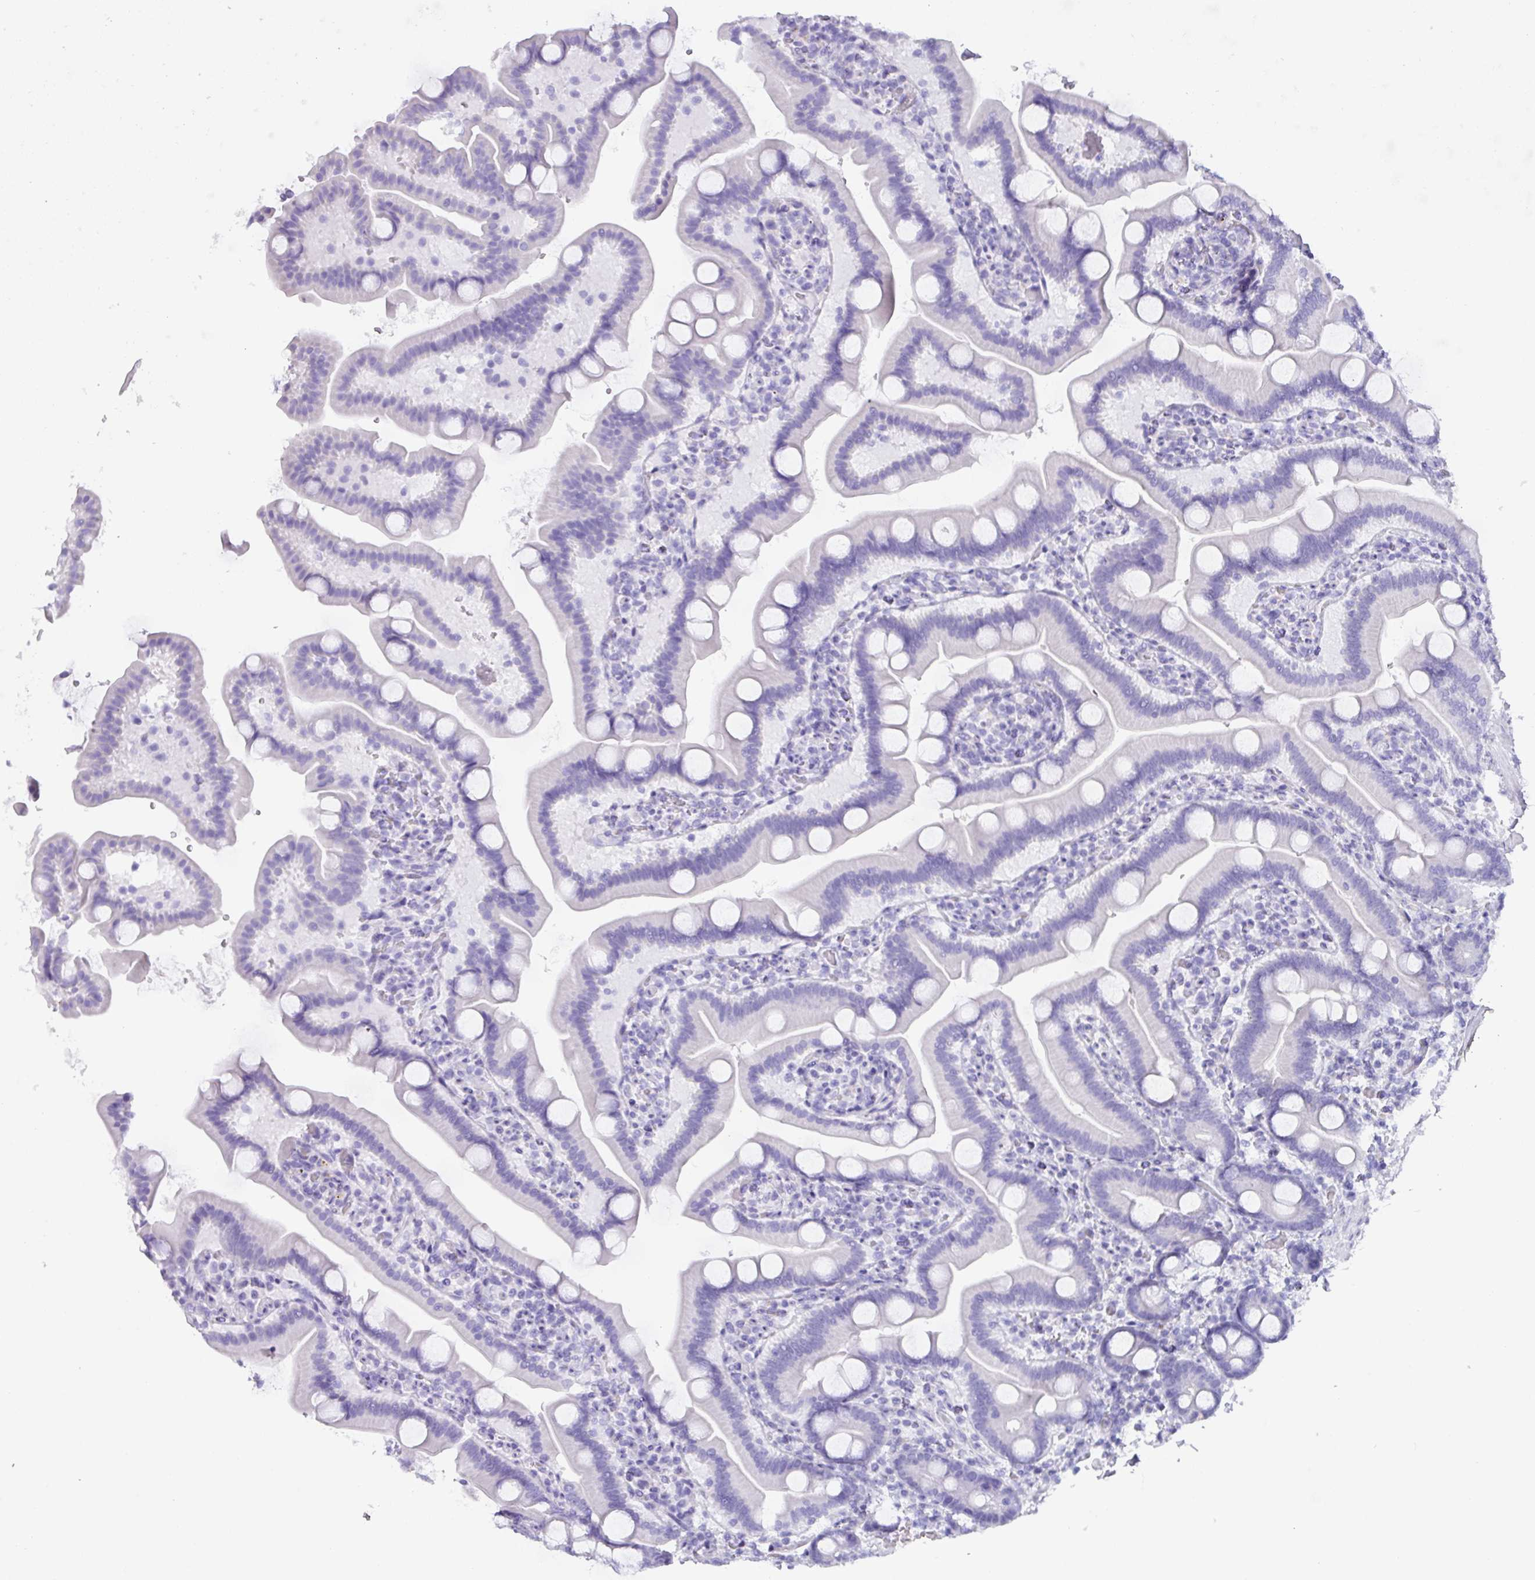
{"staining": {"intensity": "negative", "quantity": "none", "location": "none"}, "tissue": "duodenum", "cell_type": "Glandular cells", "image_type": "normal", "snomed": [{"axis": "morphology", "description": "Normal tissue, NOS"}, {"axis": "topography", "description": "Duodenum"}], "caption": "IHC histopathology image of unremarkable duodenum stained for a protein (brown), which displays no expression in glandular cells.", "gene": "NCCRP1", "patient": {"sex": "male", "age": 55}}